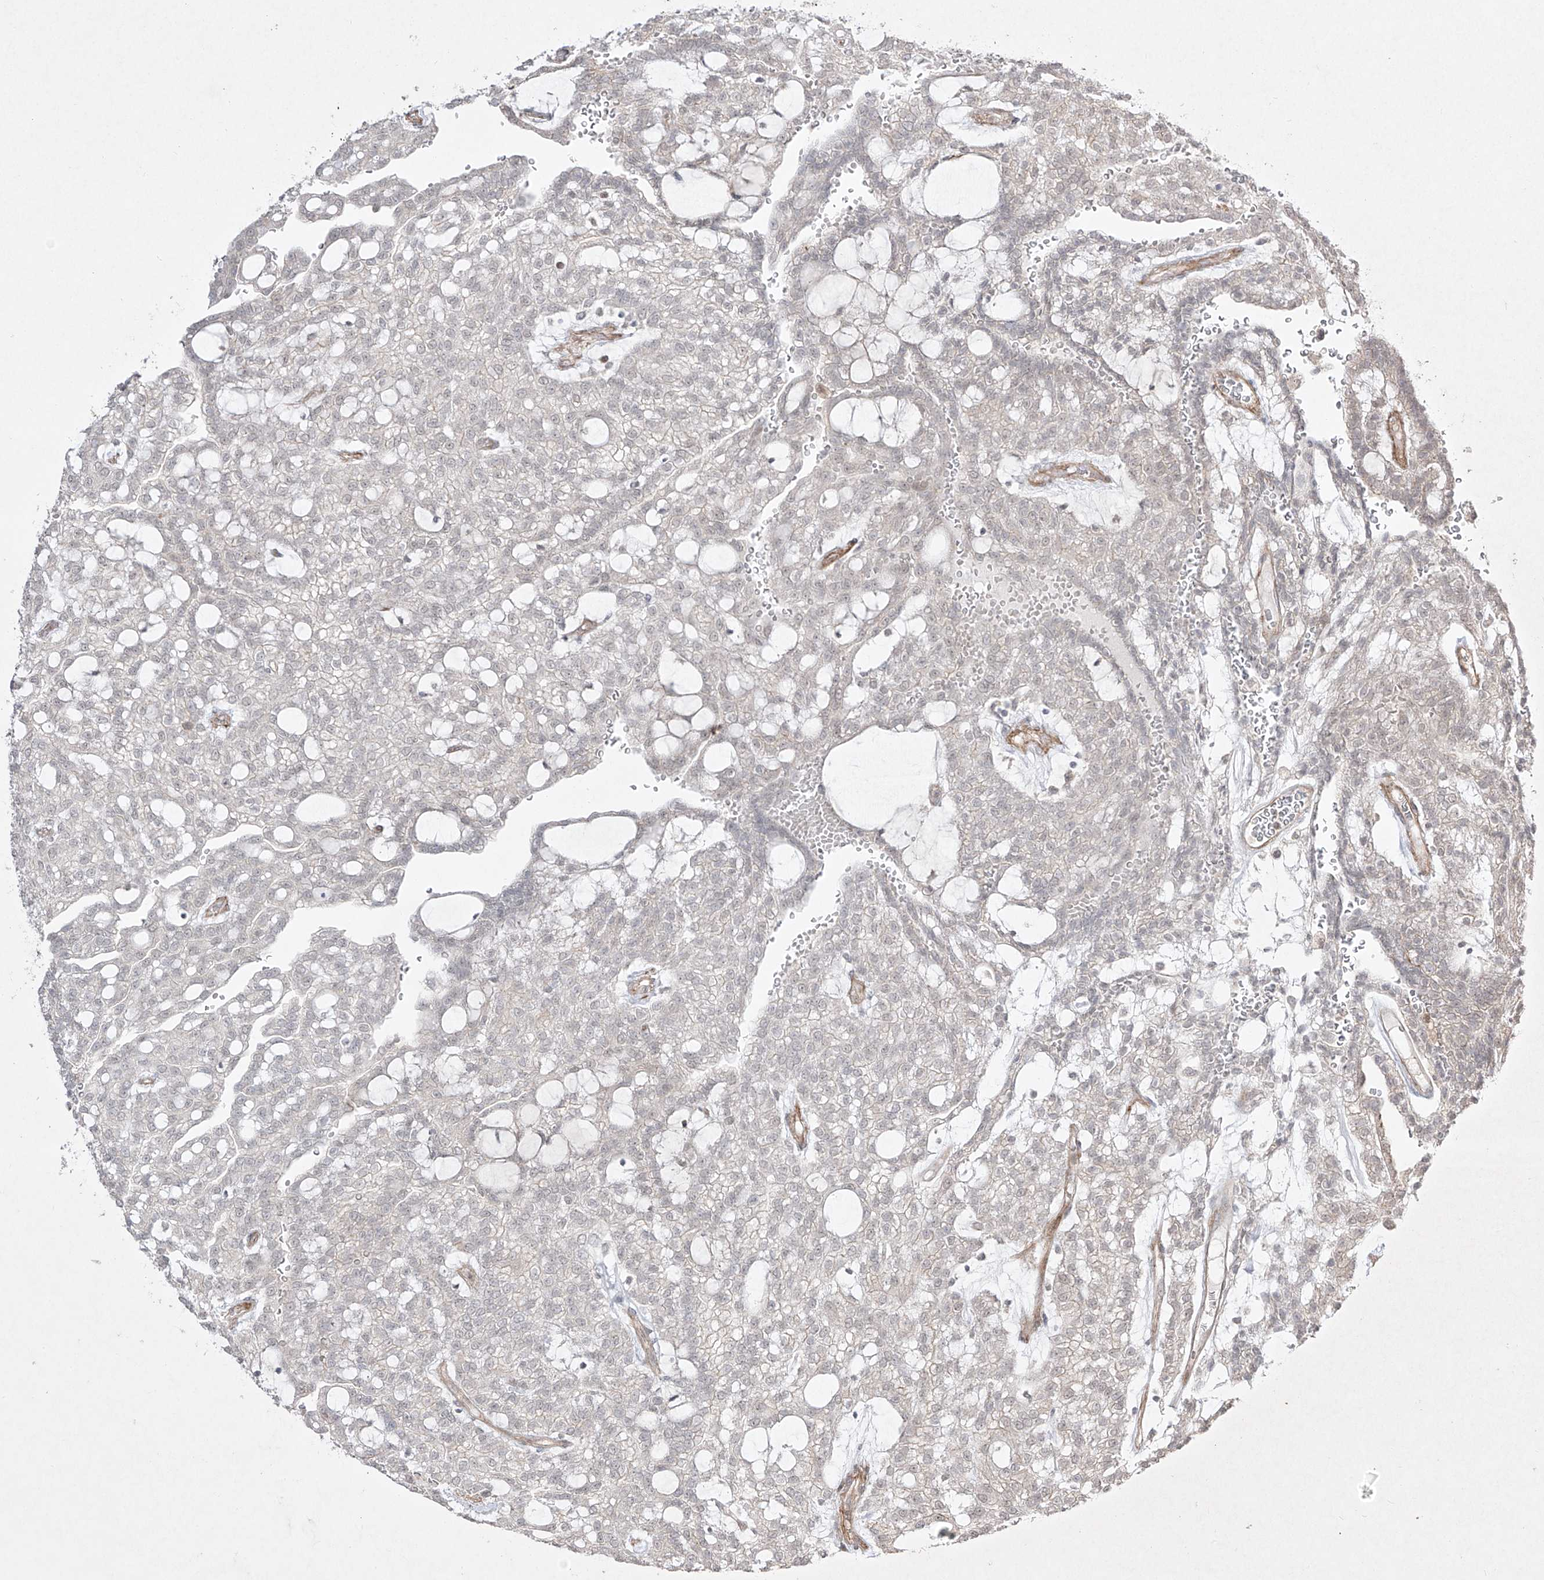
{"staining": {"intensity": "negative", "quantity": "none", "location": "none"}, "tissue": "renal cancer", "cell_type": "Tumor cells", "image_type": "cancer", "snomed": [{"axis": "morphology", "description": "Adenocarcinoma, NOS"}, {"axis": "topography", "description": "Kidney"}], "caption": "This is an immunohistochemistry (IHC) image of human renal cancer (adenocarcinoma). There is no positivity in tumor cells.", "gene": "KDM1B", "patient": {"sex": "male", "age": 63}}